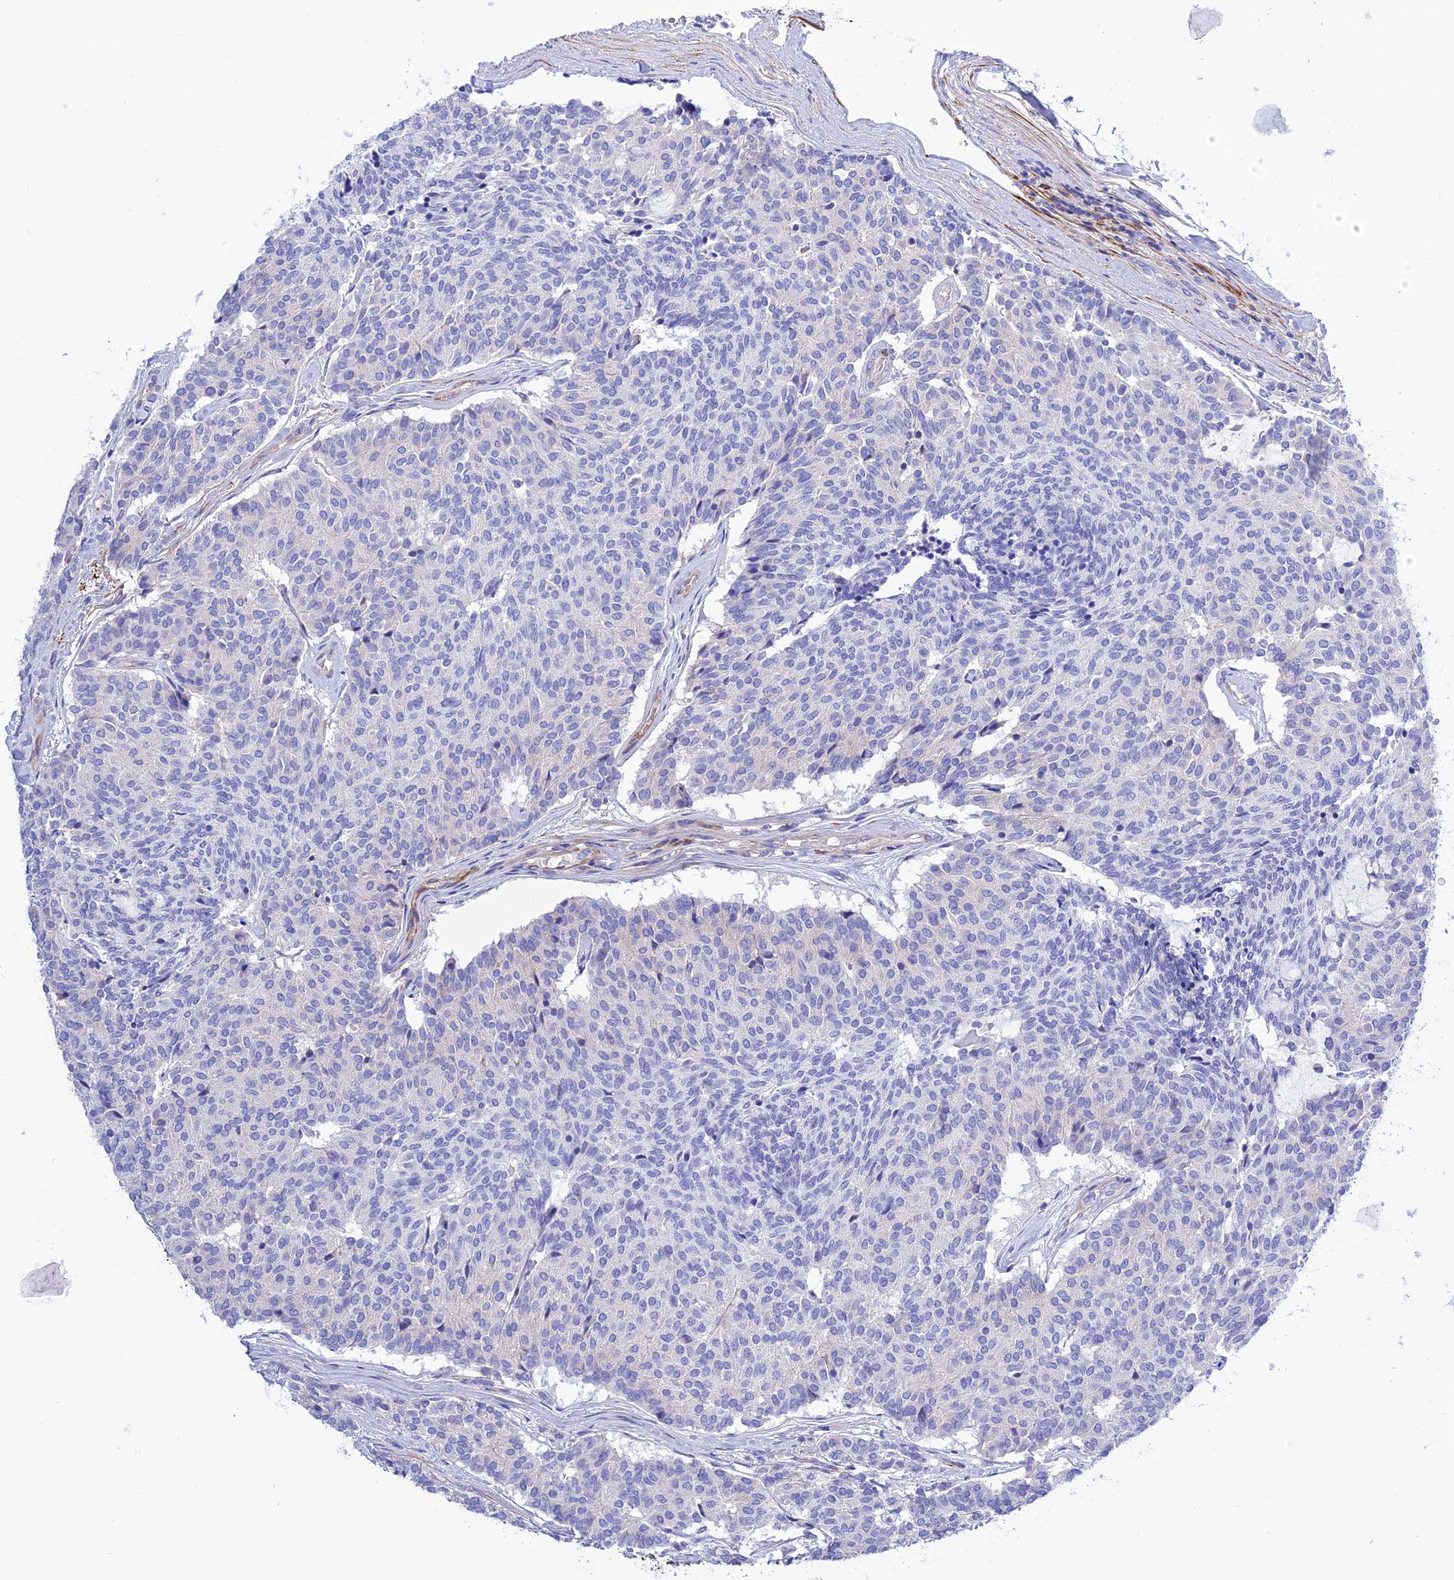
{"staining": {"intensity": "negative", "quantity": "none", "location": "none"}, "tissue": "carcinoid", "cell_type": "Tumor cells", "image_type": "cancer", "snomed": [{"axis": "morphology", "description": "Carcinoid, malignant, NOS"}, {"axis": "topography", "description": "Pancreas"}], "caption": "A photomicrograph of human malignant carcinoid is negative for staining in tumor cells.", "gene": "FRA10AC1", "patient": {"sex": "female", "age": 54}}